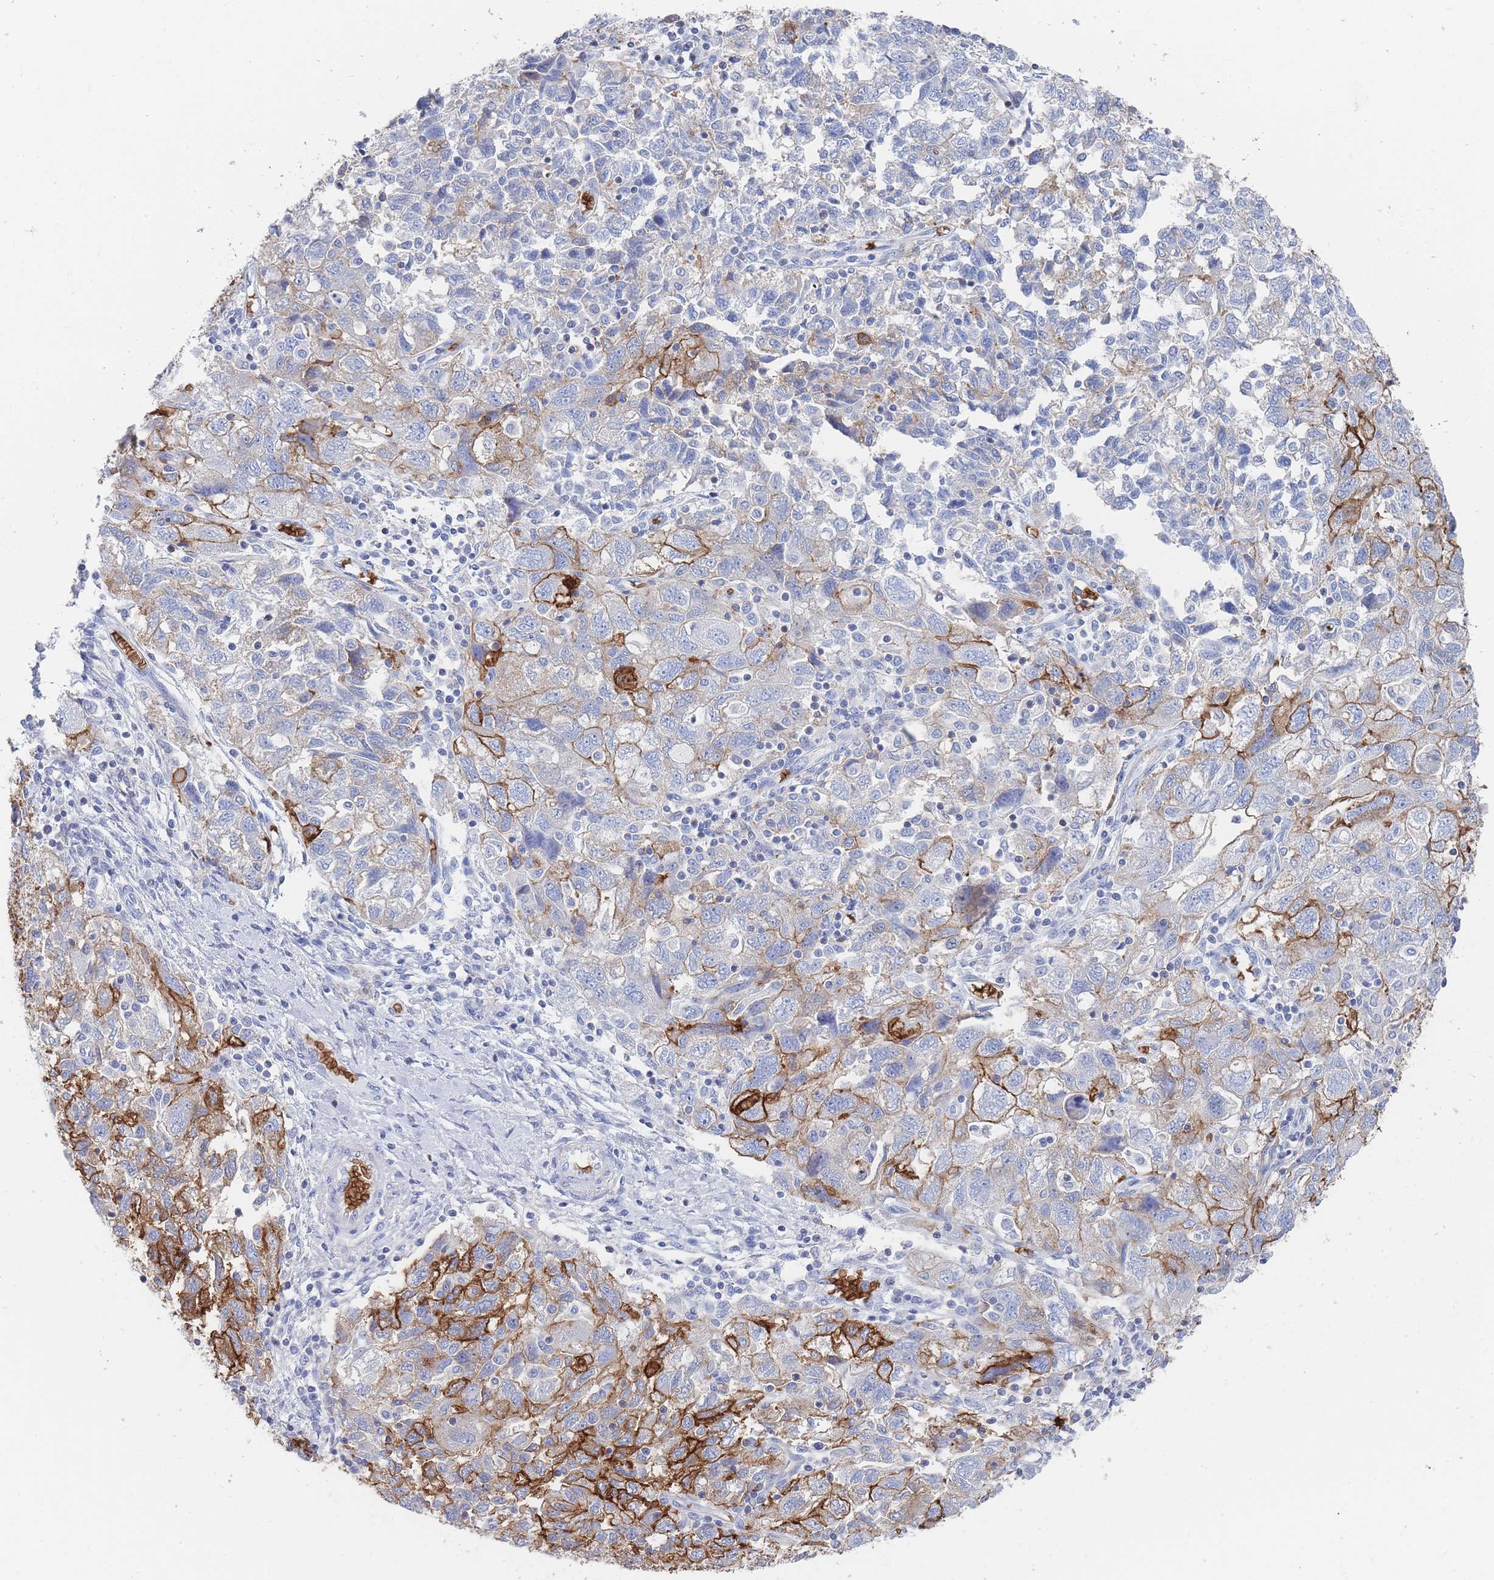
{"staining": {"intensity": "strong", "quantity": "<25%", "location": "cytoplasmic/membranous"}, "tissue": "ovarian cancer", "cell_type": "Tumor cells", "image_type": "cancer", "snomed": [{"axis": "morphology", "description": "Carcinoma, NOS"}, {"axis": "morphology", "description": "Cystadenocarcinoma, serous, NOS"}, {"axis": "topography", "description": "Ovary"}], "caption": "High-magnification brightfield microscopy of ovarian cancer (serous cystadenocarcinoma) stained with DAB (3,3'-diaminobenzidine) (brown) and counterstained with hematoxylin (blue). tumor cells exhibit strong cytoplasmic/membranous positivity is seen in about<25% of cells.", "gene": "SLC2A1", "patient": {"sex": "female", "age": 69}}